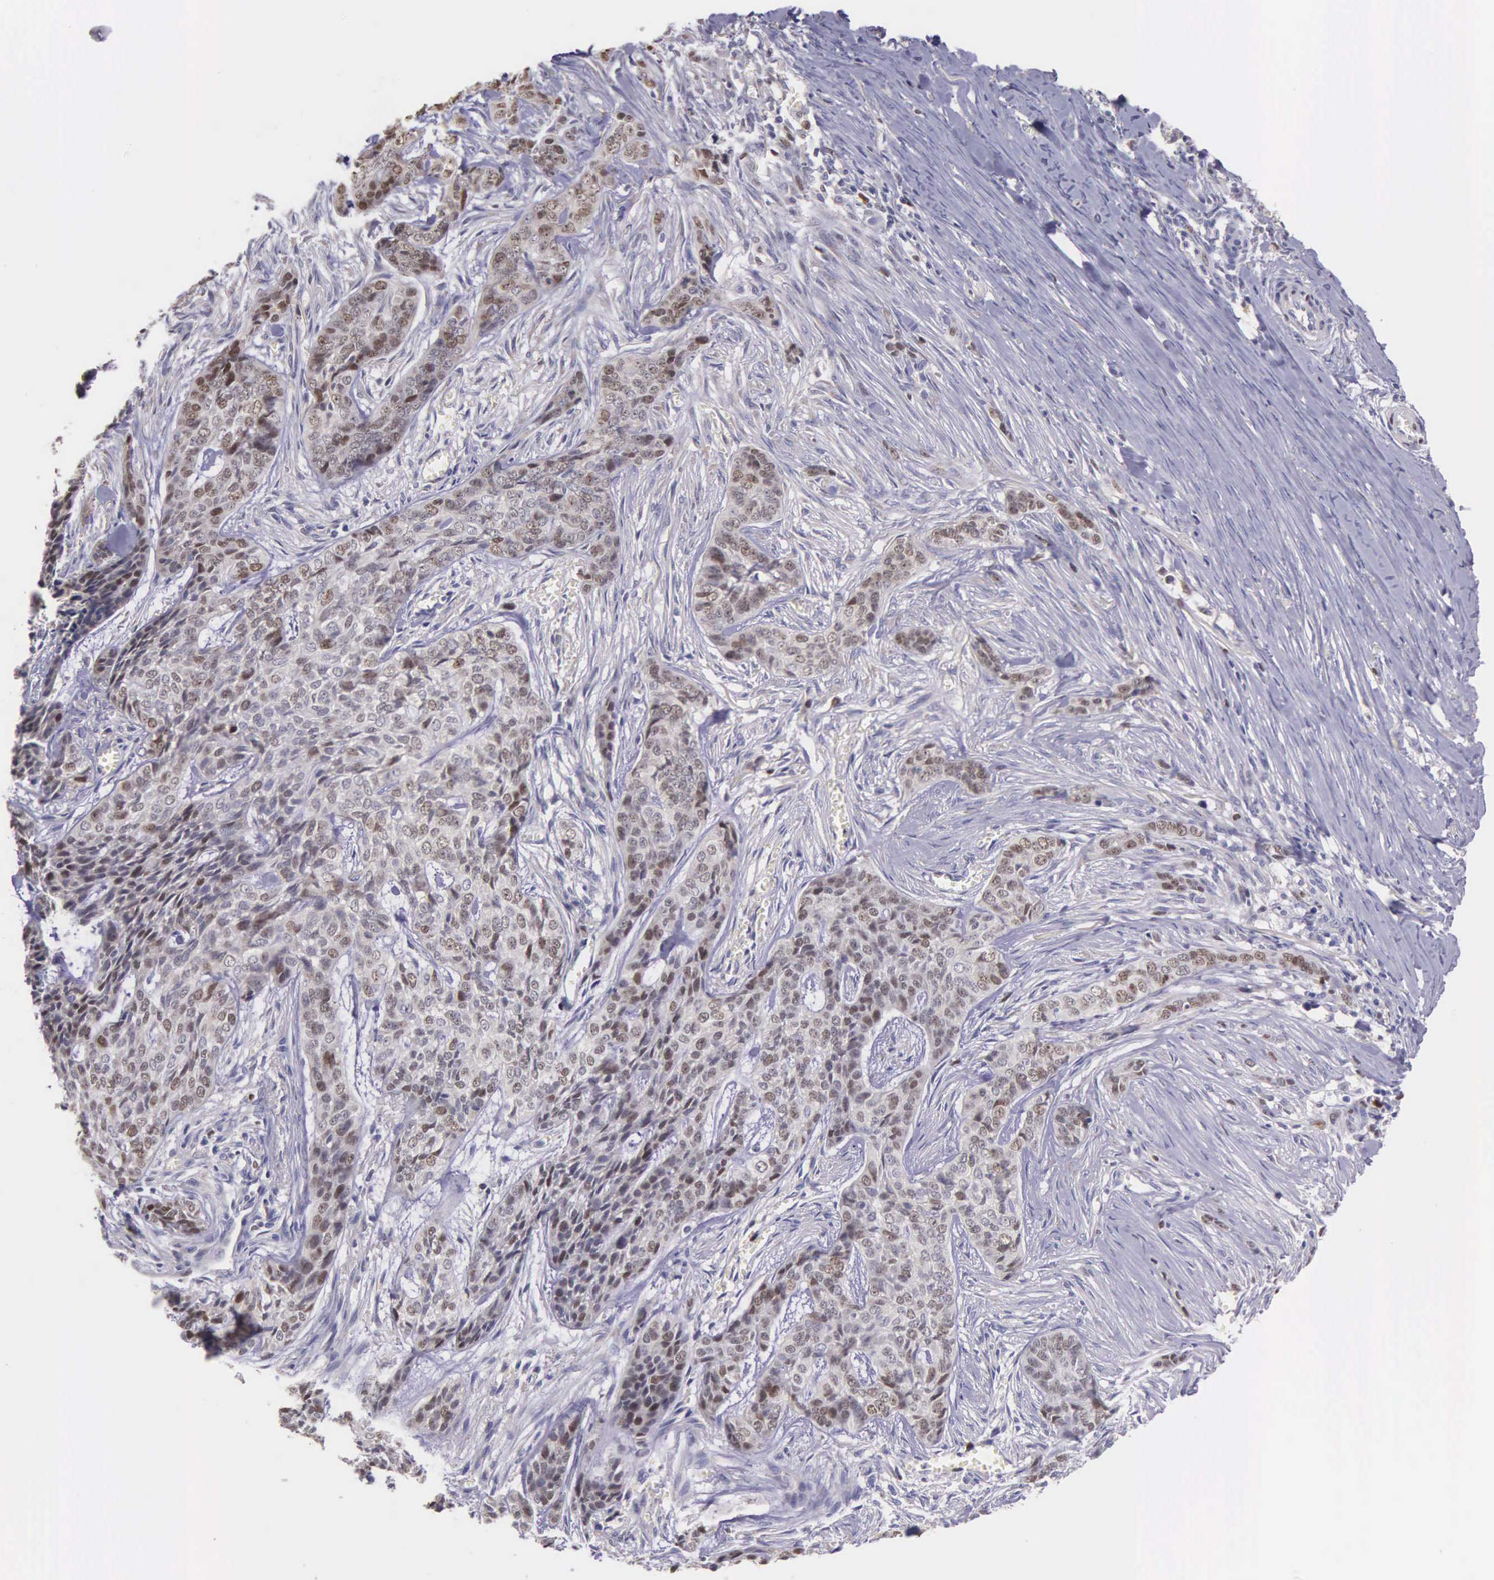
{"staining": {"intensity": "moderate", "quantity": "<25%", "location": "nuclear"}, "tissue": "skin cancer", "cell_type": "Tumor cells", "image_type": "cancer", "snomed": [{"axis": "morphology", "description": "Normal tissue, NOS"}, {"axis": "morphology", "description": "Basal cell carcinoma"}, {"axis": "topography", "description": "Skin"}], "caption": "Skin basal cell carcinoma was stained to show a protein in brown. There is low levels of moderate nuclear expression in approximately <25% of tumor cells.", "gene": "MCM5", "patient": {"sex": "female", "age": 65}}